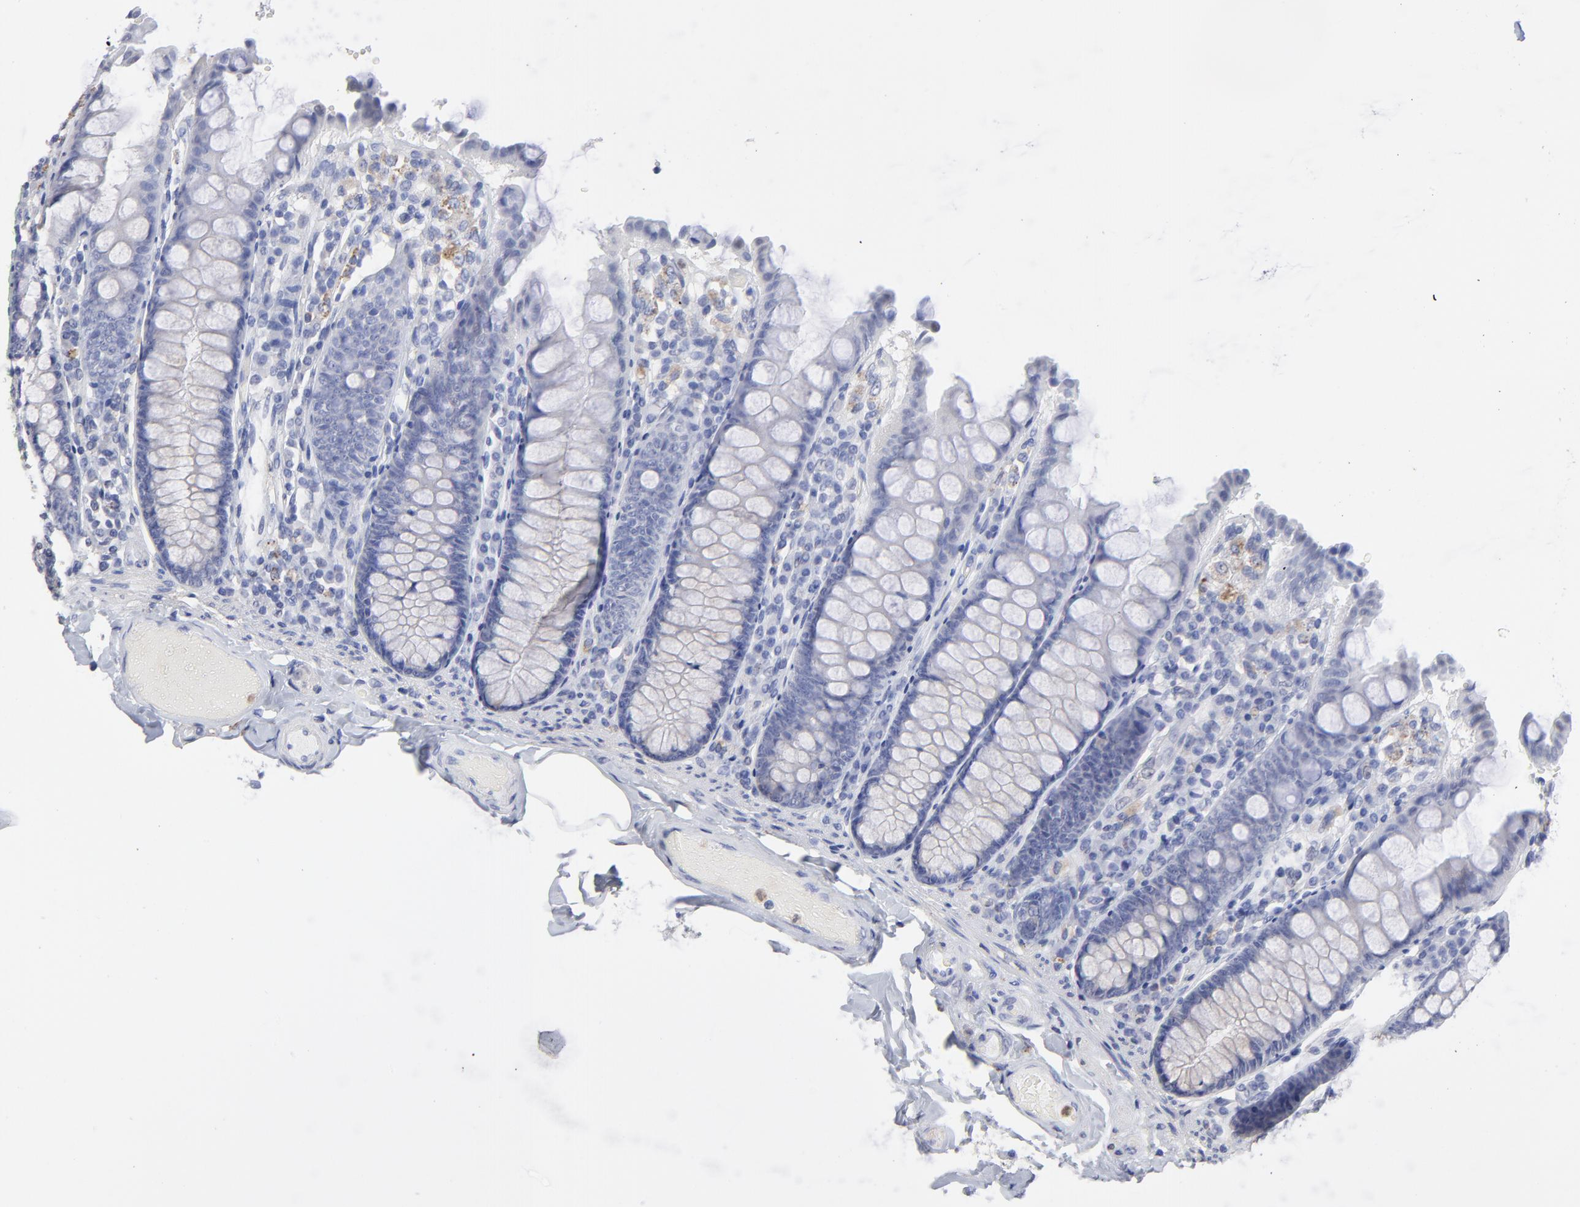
{"staining": {"intensity": "negative", "quantity": "none", "location": "none"}, "tissue": "colon", "cell_type": "Endothelial cells", "image_type": "normal", "snomed": [{"axis": "morphology", "description": "Normal tissue, NOS"}, {"axis": "topography", "description": "Colon"}], "caption": "Colon stained for a protein using immunohistochemistry exhibits no staining endothelial cells.", "gene": "SMARCA1", "patient": {"sex": "female", "age": 61}}